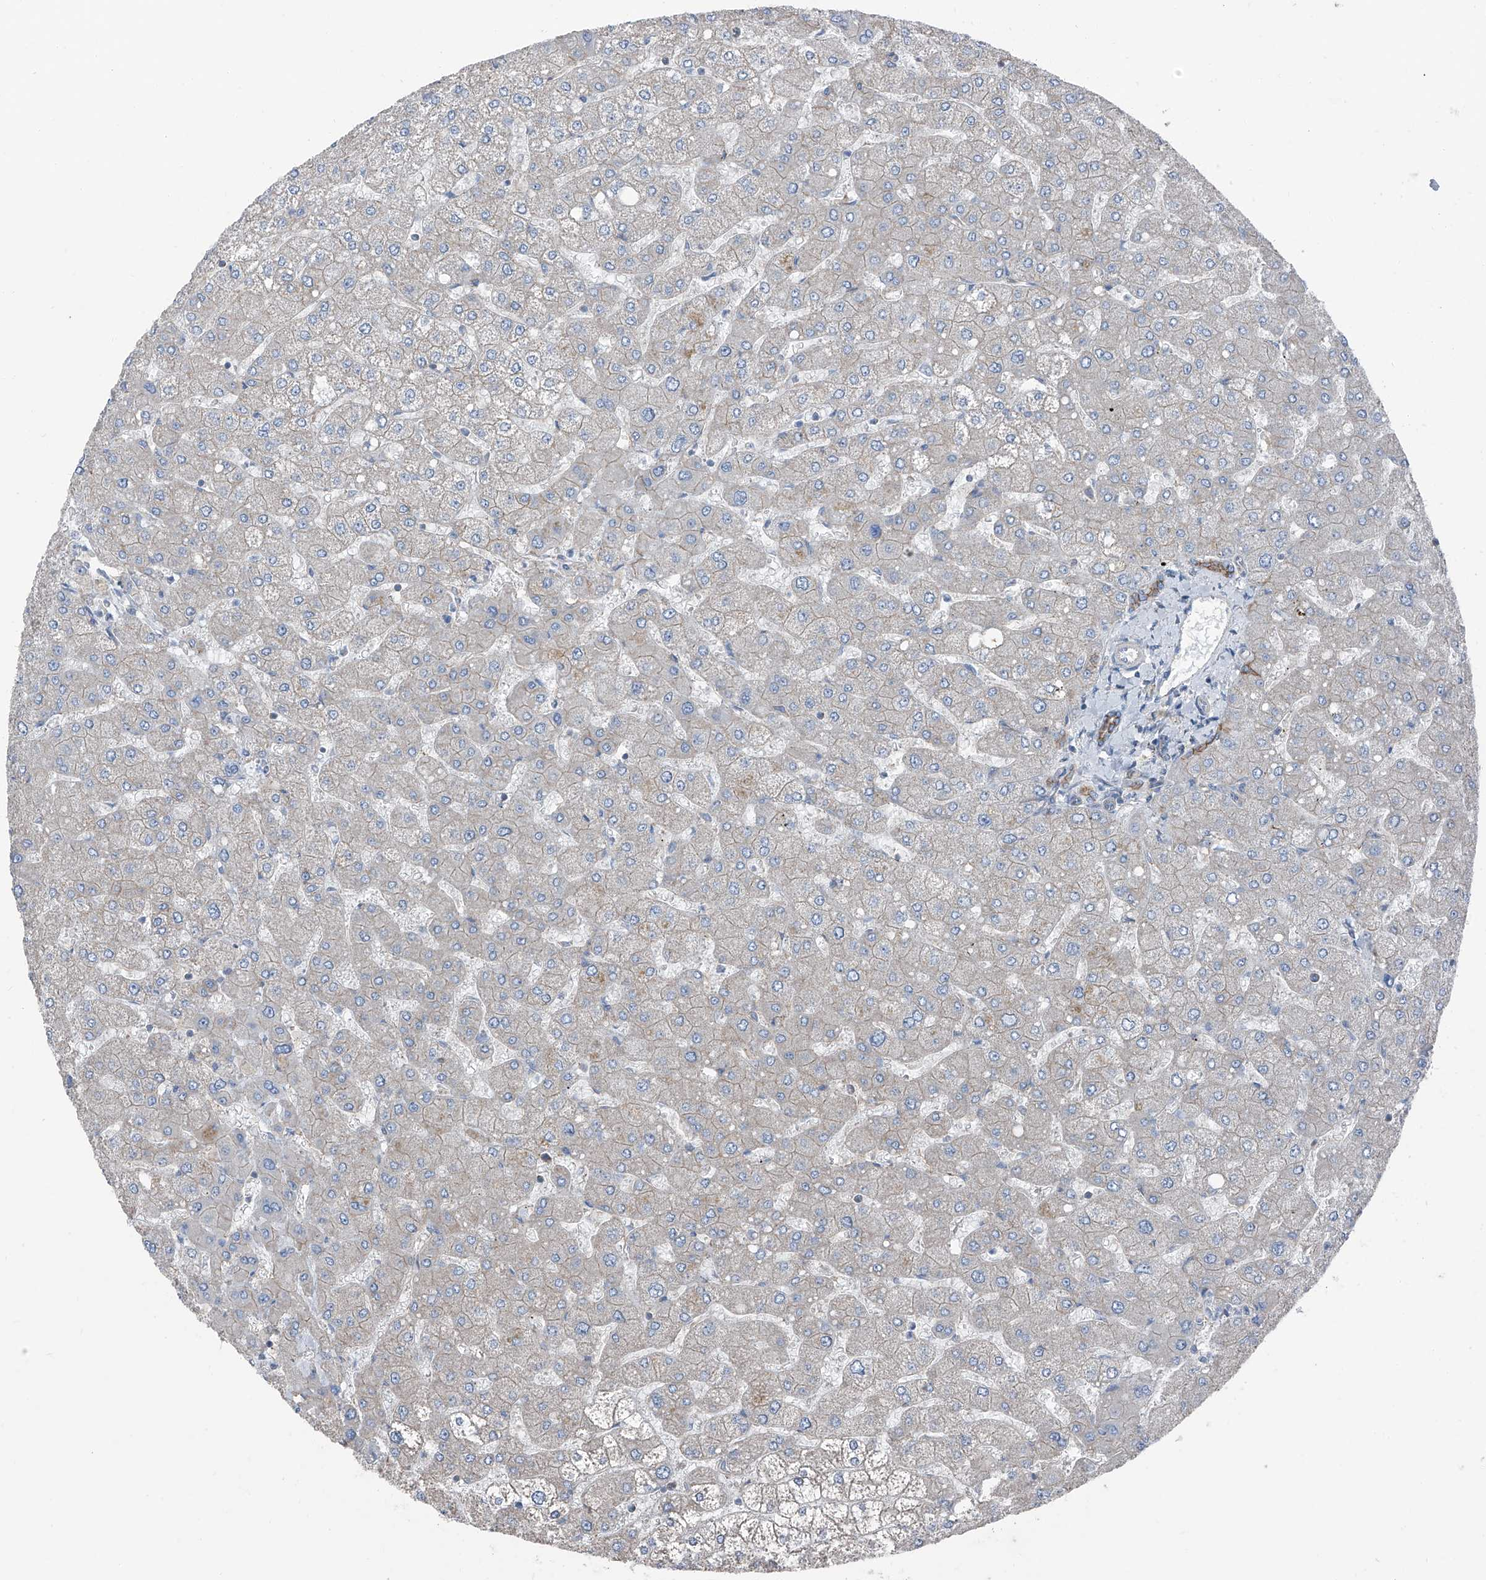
{"staining": {"intensity": "moderate", "quantity": ">75%", "location": "cytoplasmic/membranous"}, "tissue": "liver", "cell_type": "Cholangiocytes", "image_type": "normal", "snomed": [{"axis": "morphology", "description": "Normal tissue, NOS"}, {"axis": "topography", "description": "Liver"}], "caption": "Unremarkable liver shows moderate cytoplasmic/membranous expression in about >75% of cholangiocytes, visualized by immunohistochemistry.", "gene": "GPR142", "patient": {"sex": "male", "age": 55}}